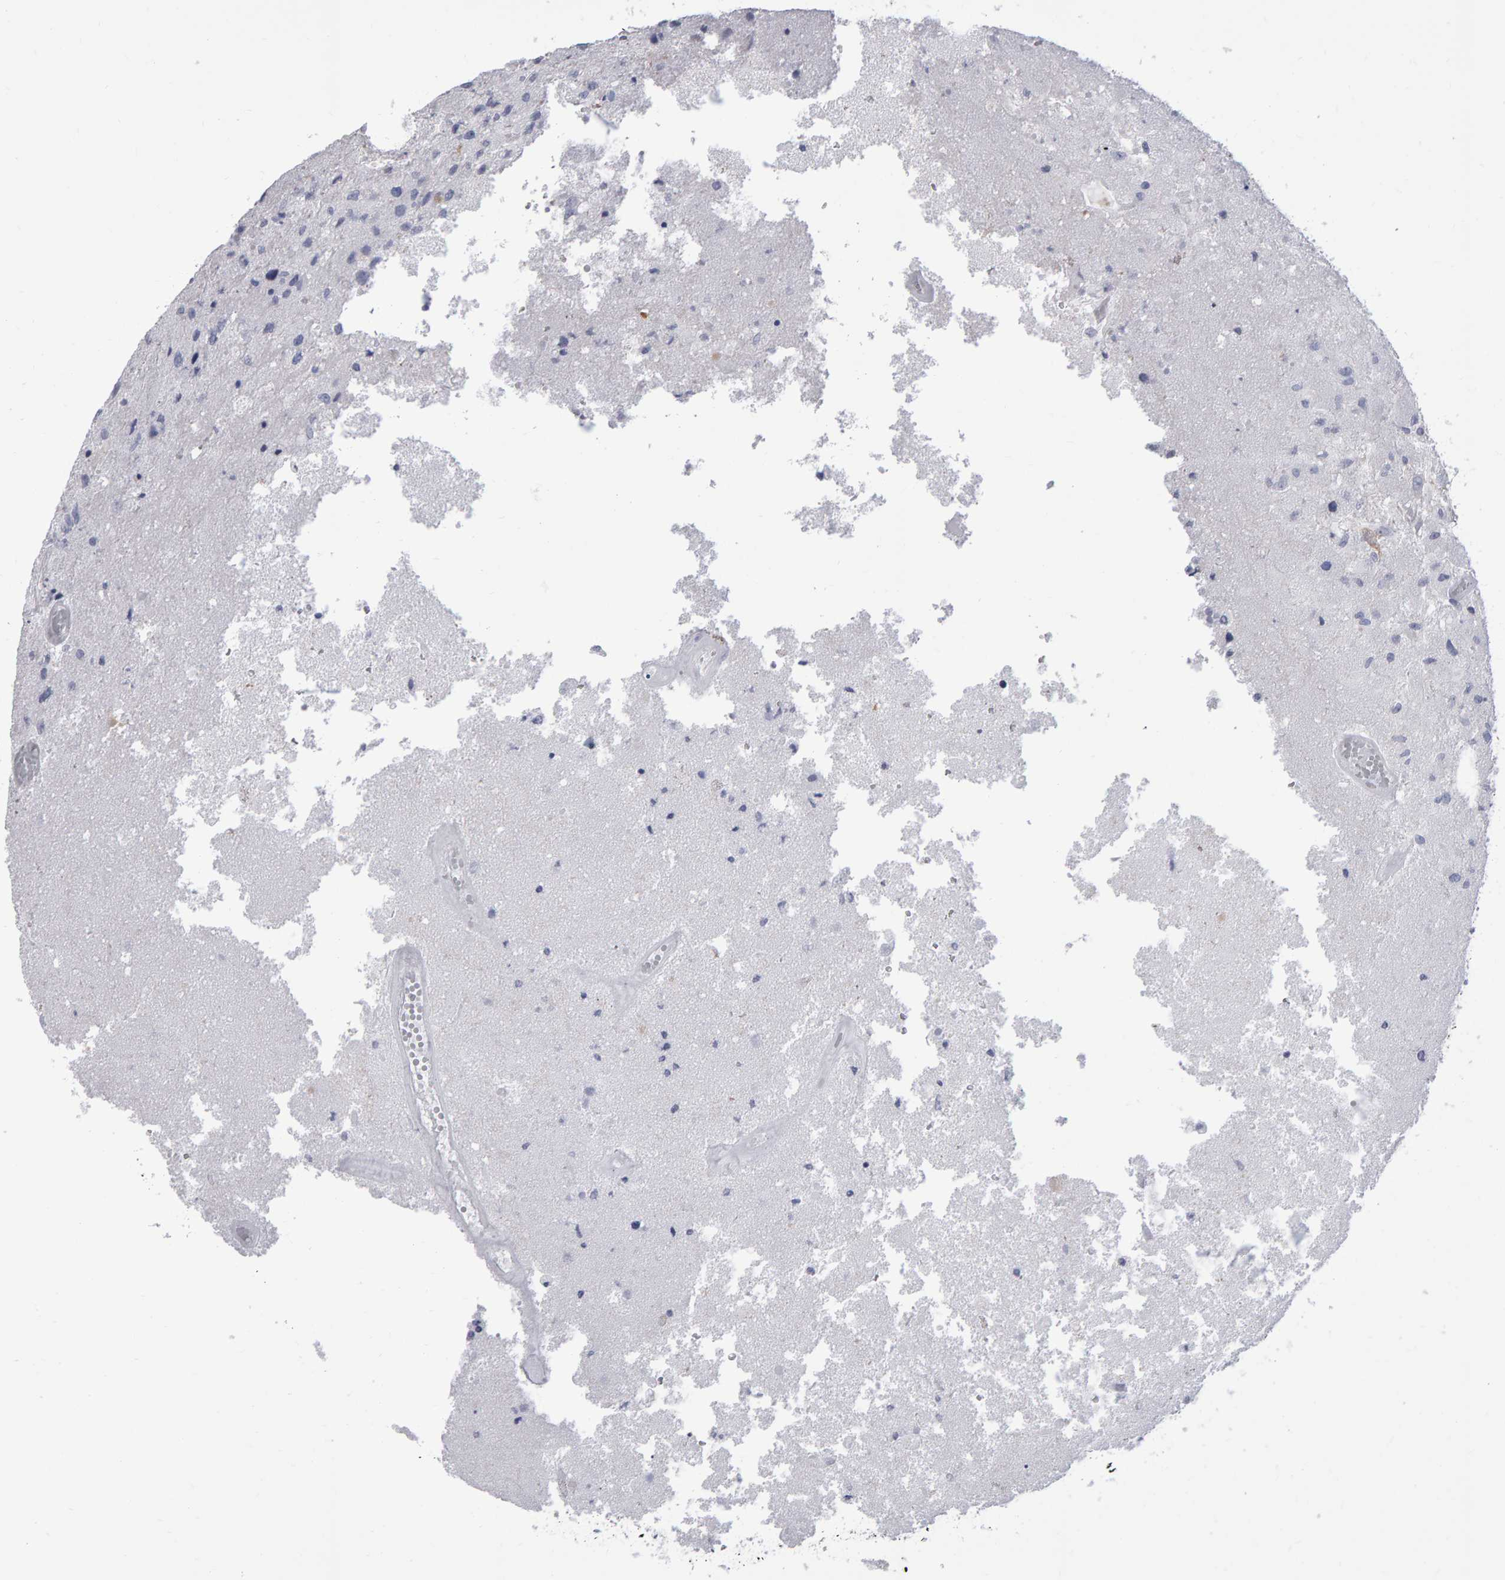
{"staining": {"intensity": "negative", "quantity": "none", "location": "none"}, "tissue": "glioma", "cell_type": "Tumor cells", "image_type": "cancer", "snomed": [{"axis": "morphology", "description": "Normal tissue, NOS"}, {"axis": "morphology", "description": "Glioma, malignant, High grade"}, {"axis": "topography", "description": "Cerebral cortex"}], "caption": "This is an immunohistochemistry photomicrograph of human glioma. There is no staining in tumor cells.", "gene": "NCDN", "patient": {"sex": "male", "age": 77}}